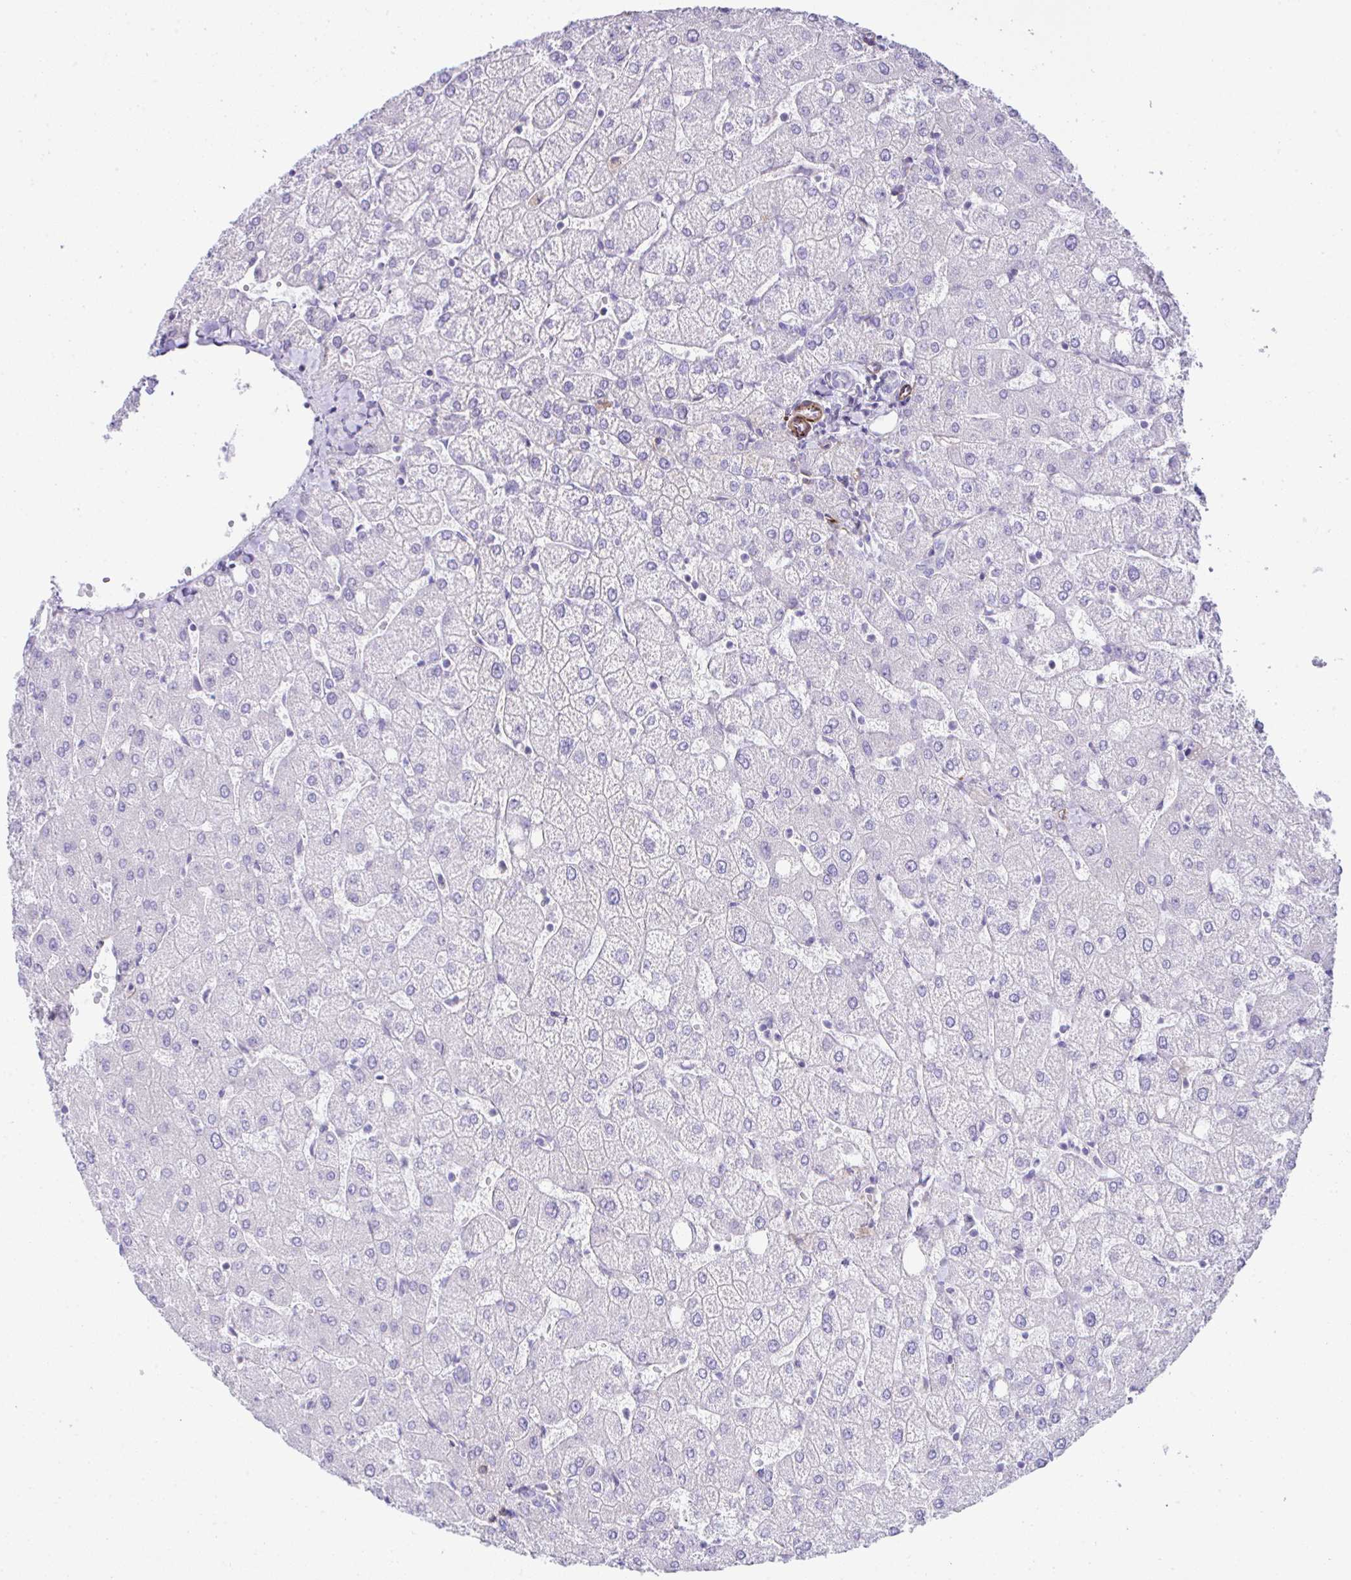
{"staining": {"intensity": "negative", "quantity": "none", "location": "none"}, "tissue": "liver", "cell_type": "Cholangiocytes", "image_type": "normal", "snomed": [{"axis": "morphology", "description": "Normal tissue, NOS"}, {"axis": "topography", "description": "Liver"}], "caption": "Normal liver was stained to show a protein in brown. There is no significant staining in cholangiocytes. (DAB (3,3'-diaminobenzidine) IHC visualized using brightfield microscopy, high magnification).", "gene": "FBXO34", "patient": {"sex": "female", "age": 54}}